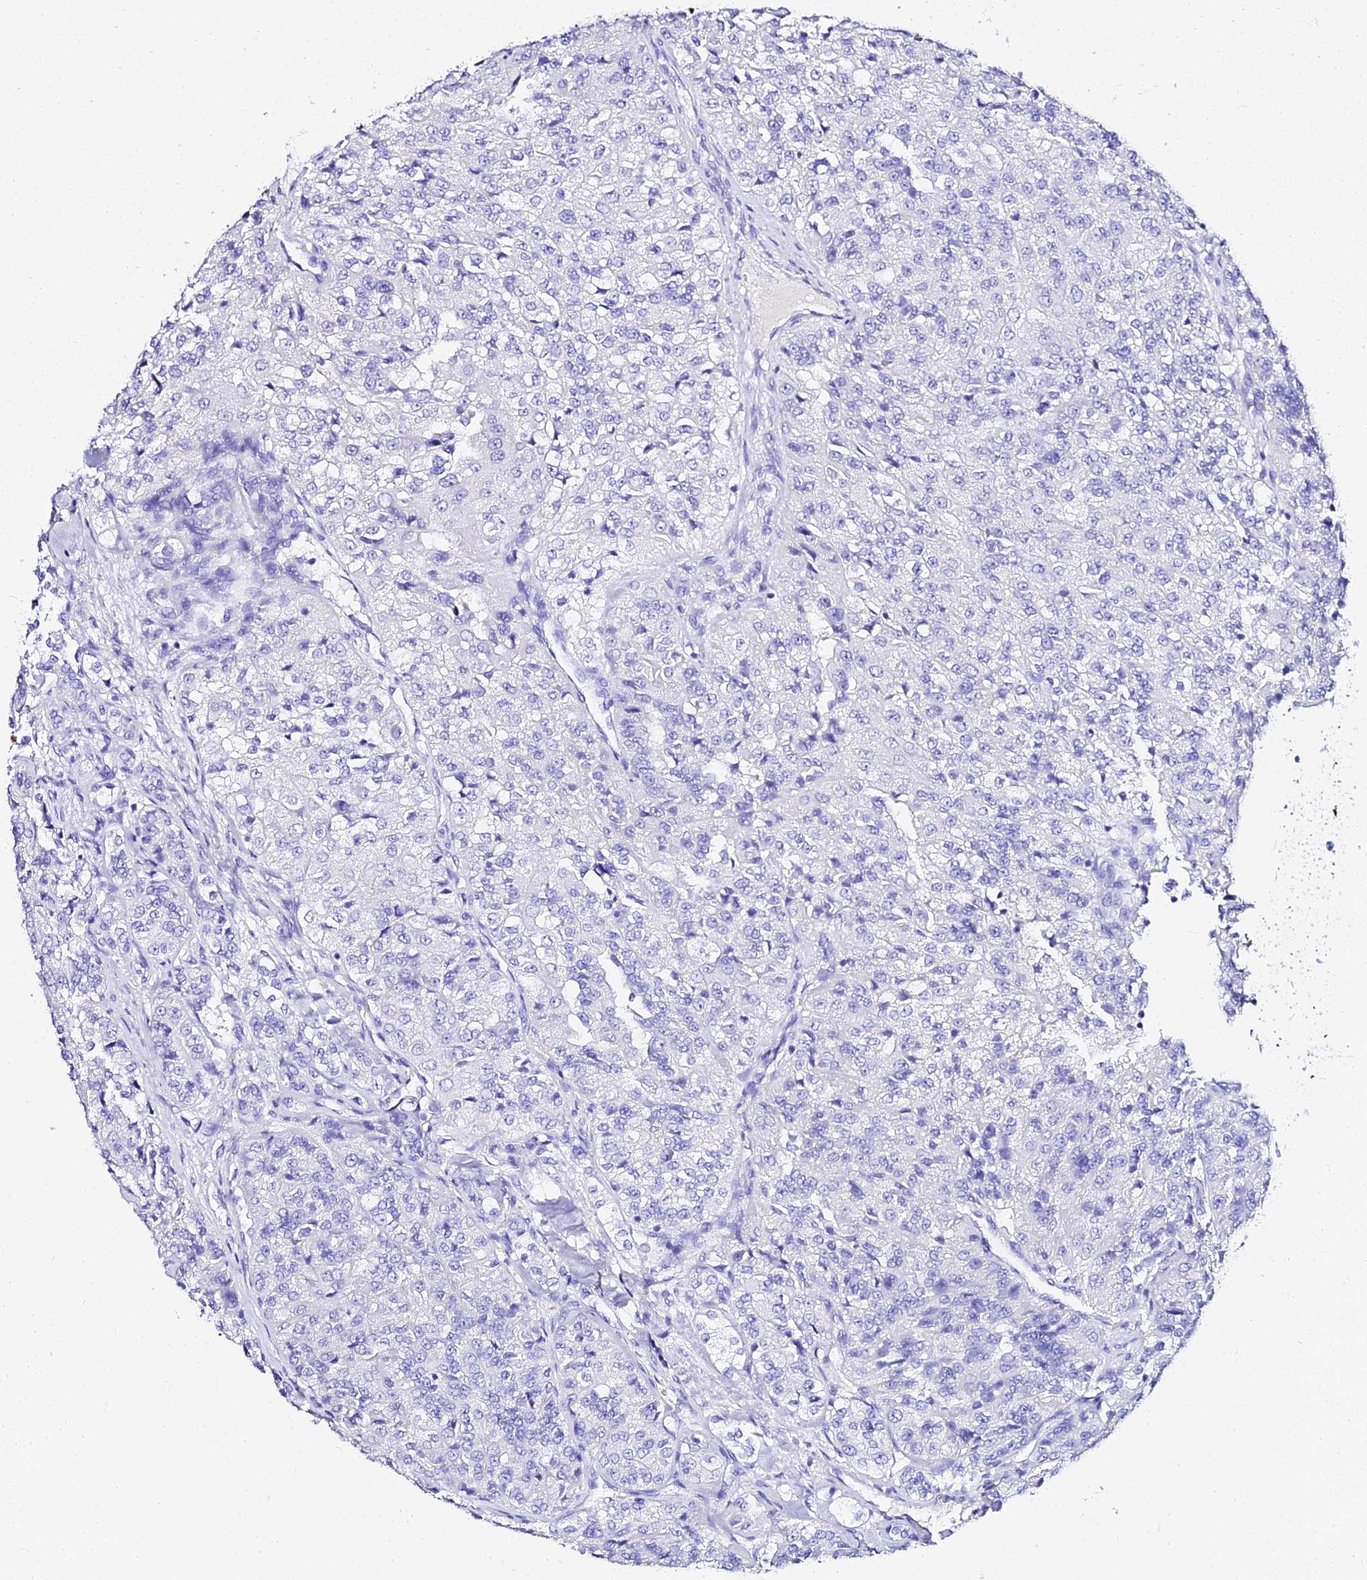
{"staining": {"intensity": "negative", "quantity": "none", "location": "none"}, "tissue": "renal cancer", "cell_type": "Tumor cells", "image_type": "cancer", "snomed": [{"axis": "morphology", "description": "Adenocarcinoma, NOS"}, {"axis": "topography", "description": "Kidney"}], "caption": "High magnification brightfield microscopy of adenocarcinoma (renal) stained with DAB (brown) and counterstained with hematoxylin (blue): tumor cells show no significant expression.", "gene": "DEFB106A", "patient": {"sex": "female", "age": 63}}